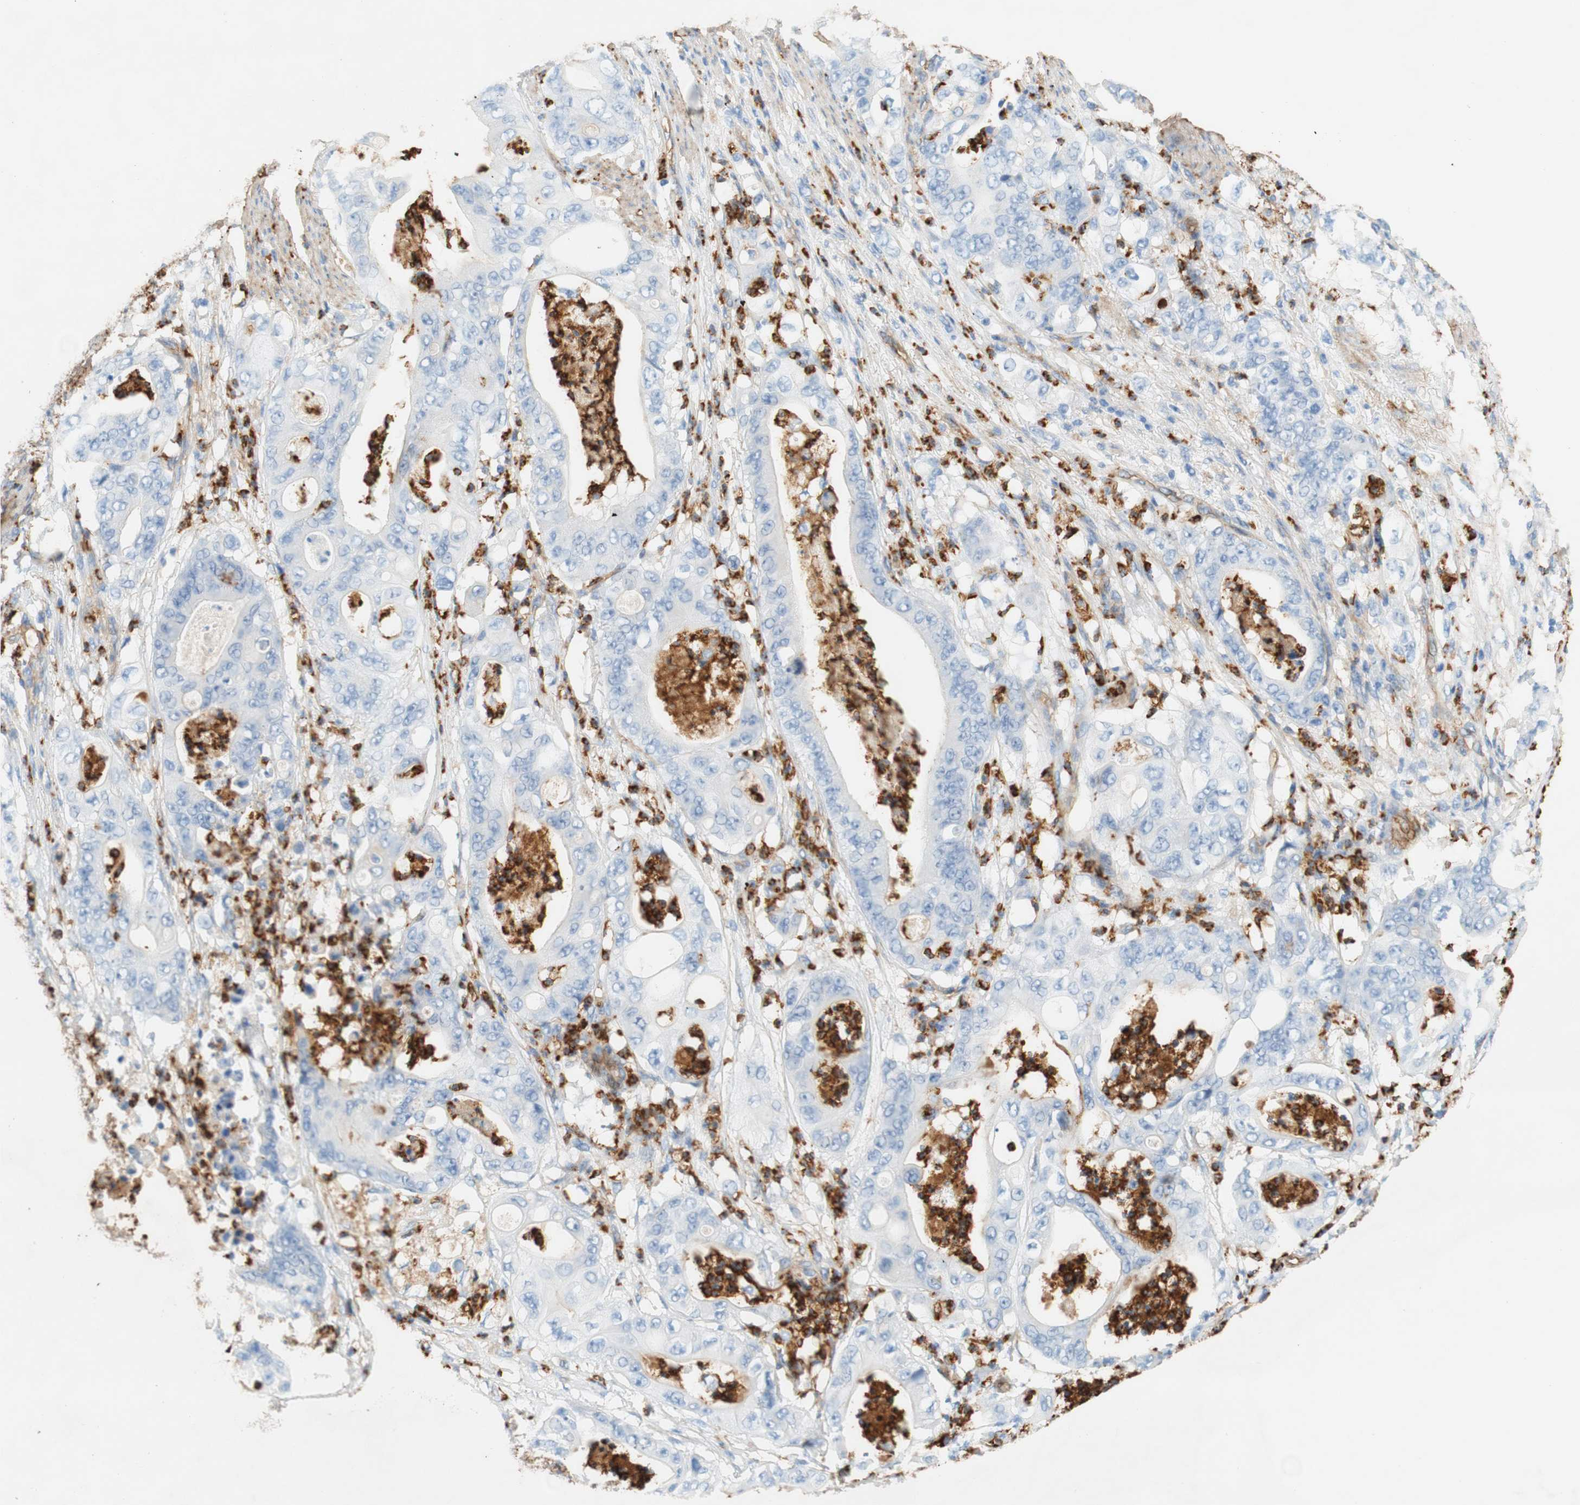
{"staining": {"intensity": "negative", "quantity": "none", "location": "none"}, "tissue": "stomach cancer", "cell_type": "Tumor cells", "image_type": "cancer", "snomed": [{"axis": "morphology", "description": "Adenocarcinoma, NOS"}, {"axis": "topography", "description": "Stomach"}], "caption": "Stomach cancer (adenocarcinoma) was stained to show a protein in brown. There is no significant positivity in tumor cells. The staining was performed using DAB to visualize the protein expression in brown, while the nuclei were stained in blue with hematoxylin (Magnification: 20x).", "gene": "STOM", "patient": {"sex": "female", "age": 73}}